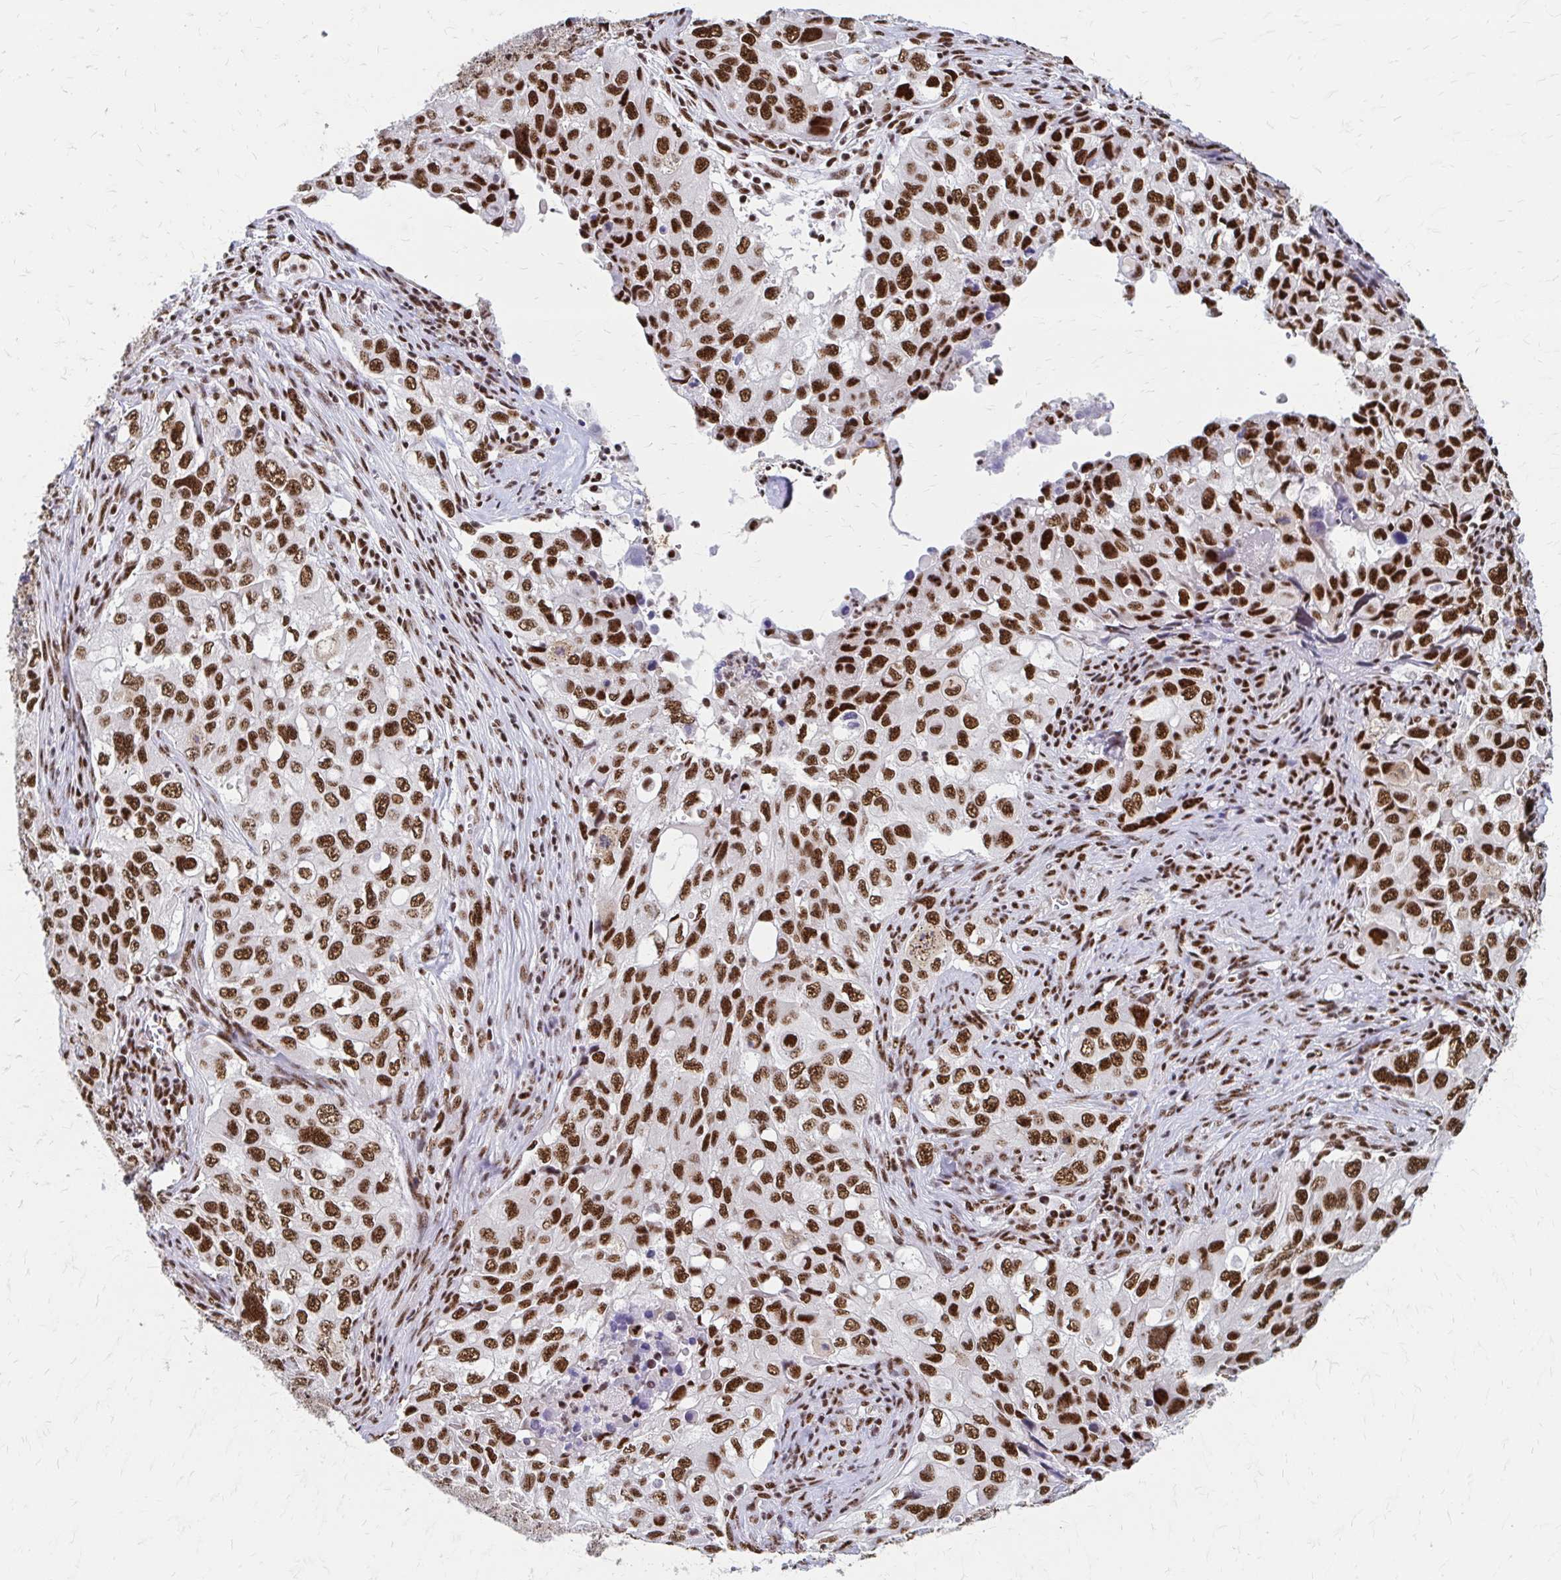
{"staining": {"intensity": "strong", "quantity": ">75%", "location": "nuclear"}, "tissue": "lung cancer", "cell_type": "Tumor cells", "image_type": "cancer", "snomed": [{"axis": "morphology", "description": "Adenocarcinoma, NOS"}, {"axis": "morphology", "description": "Adenocarcinoma, metastatic, NOS"}, {"axis": "topography", "description": "Lymph node"}, {"axis": "topography", "description": "Lung"}], "caption": "This is an image of immunohistochemistry (IHC) staining of lung cancer, which shows strong staining in the nuclear of tumor cells.", "gene": "CNKSR3", "patient": {"sex": "female", "age": 42}}